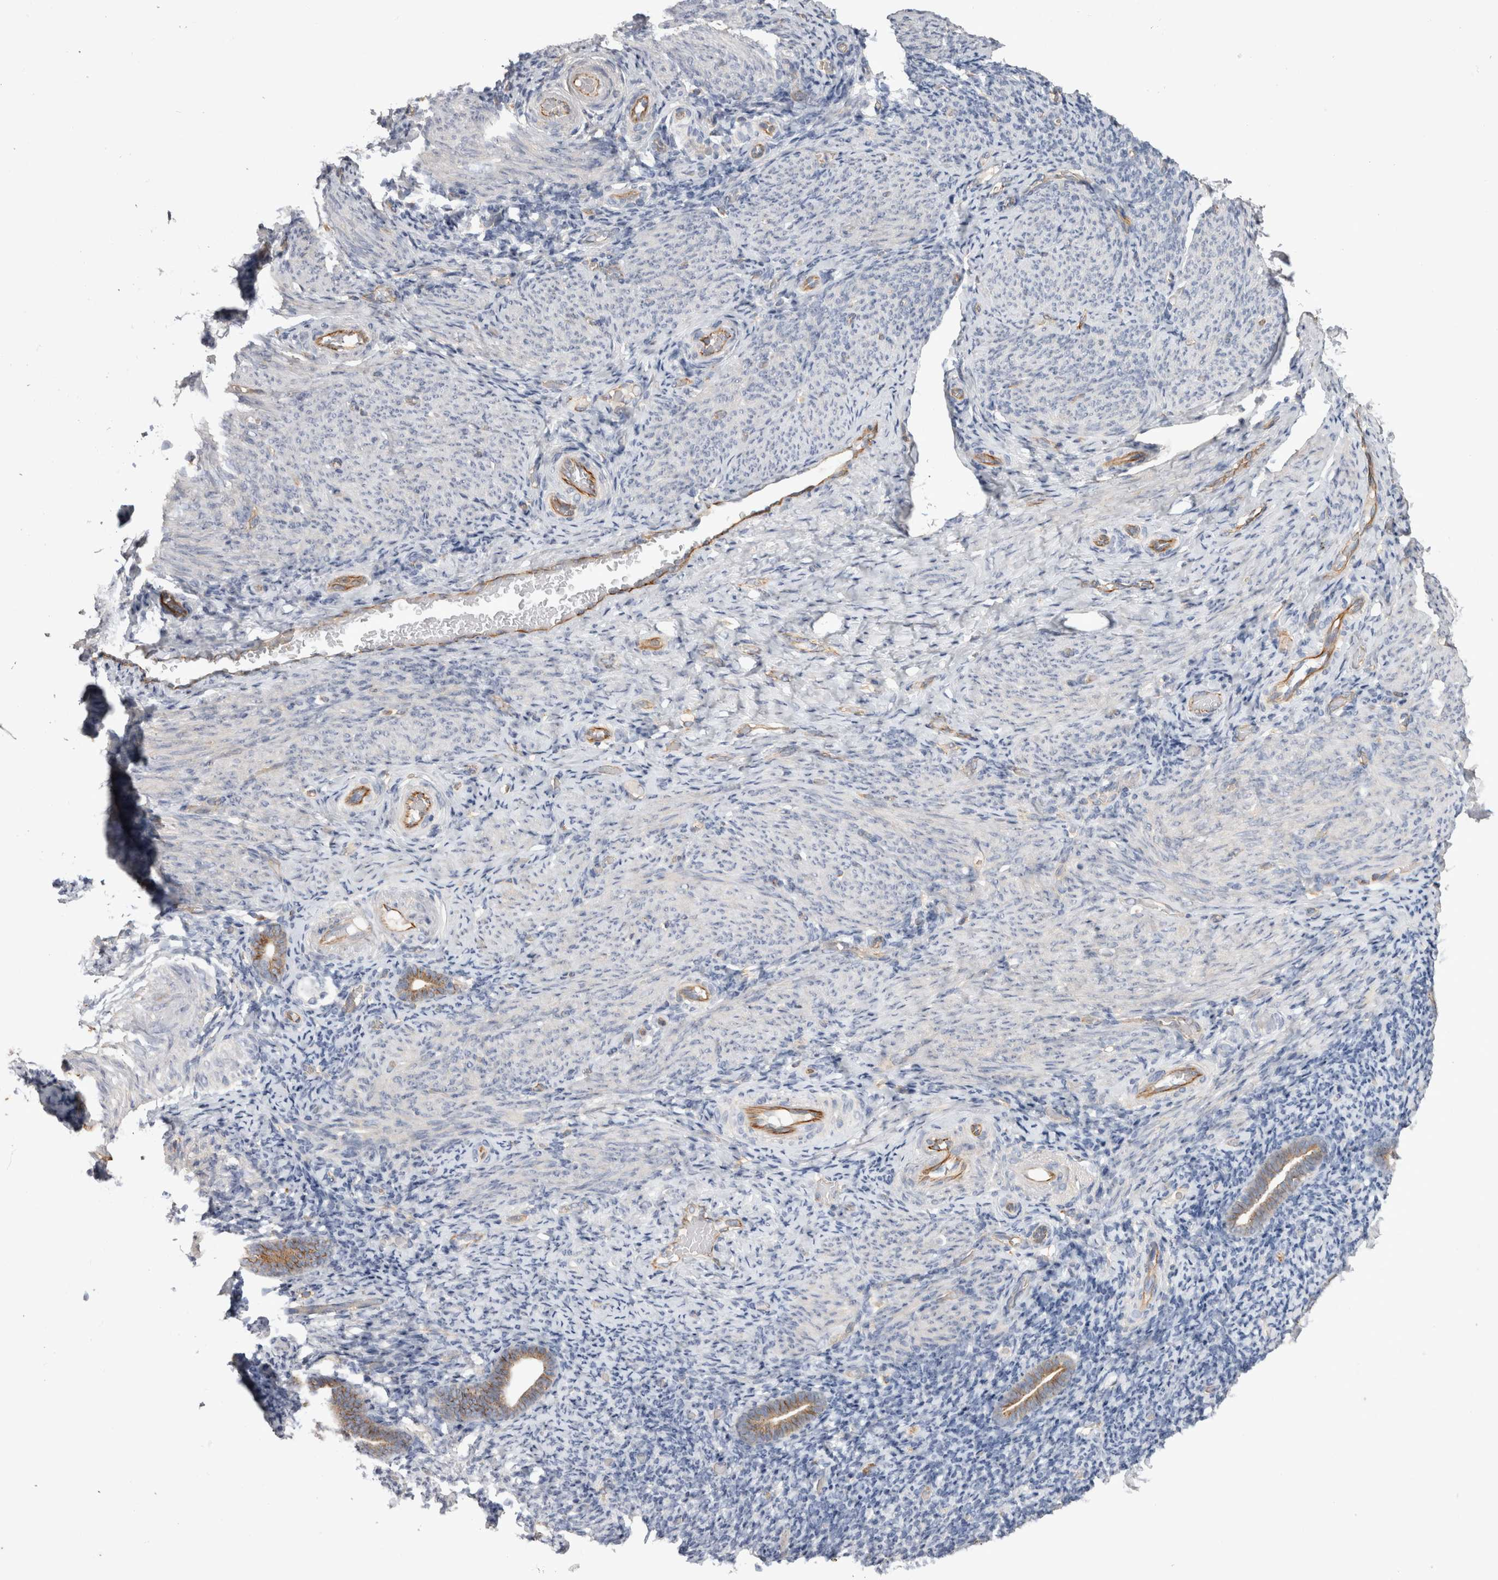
{"staining": {"intensity": "negative", "quantity": "none", "location": "none"}, "tissue": "endometrium", "cell_type": "Cells in endometrial stroma", "image_type": "normal", "snomed": [{"axis": "morphology", "description": "Normal tissue, NOS"}, {"axis": "topography", "description": "Endometrium"}], "caption": "IHC of unremarkable human endometrium reveals no positivity in cells in endometrial stroma. (DAB (3,3'-diaminobenzidine) immunohistochemistry with hematoxylin counter stain).", "gene": "STRADB", "patient": {"sex": "female", "age": 51}}